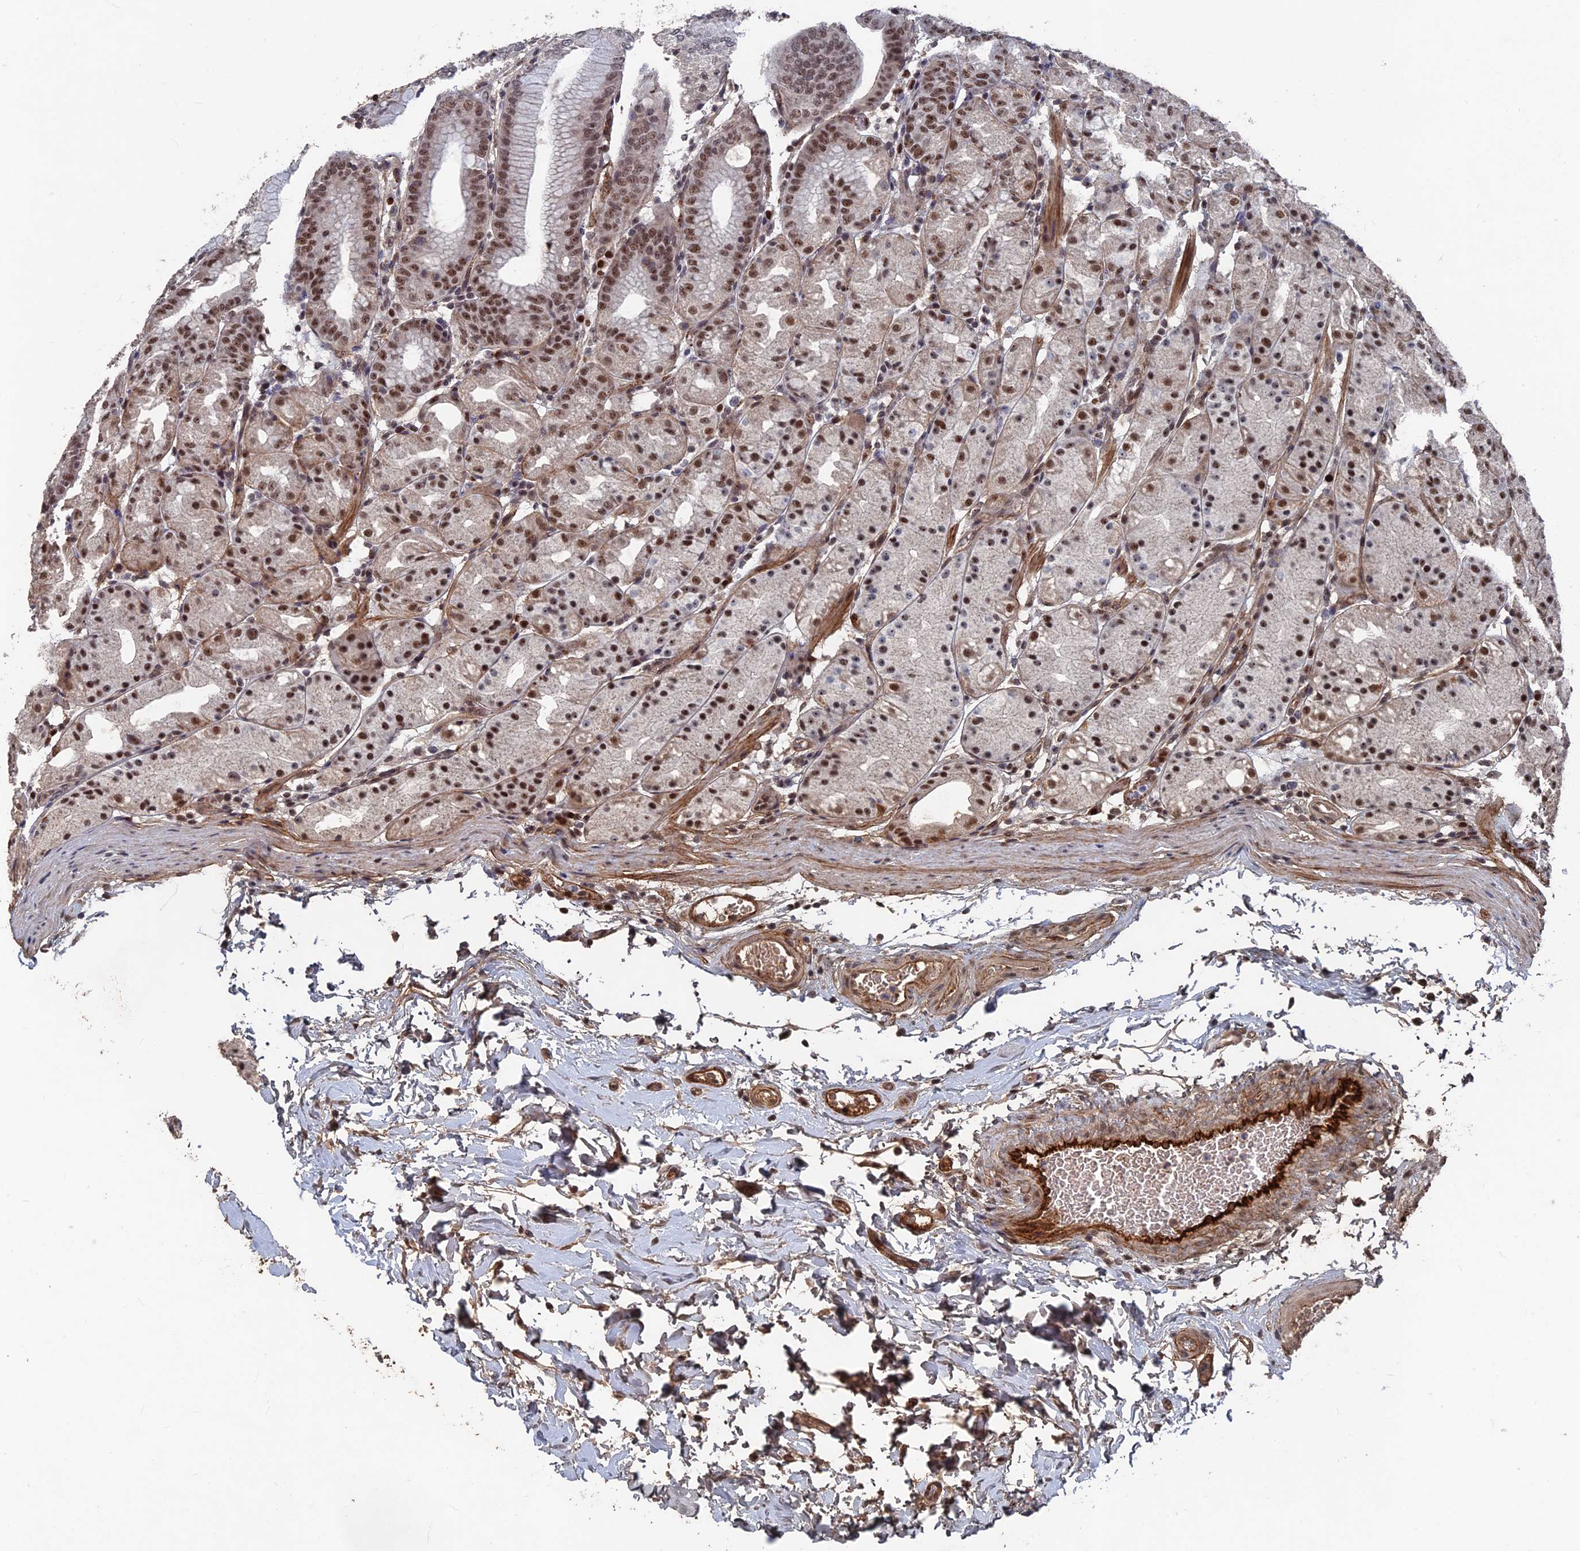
{"staining": {"intensity": "moderate", "quantity": ">75%", "location": "nuclear"}, "tissue": "stomach", "cell_type": "Glandular cells", "image_type": "normal", "snomed": [{"axis": "morphology", "description": "Normal tissue, NOS"}, {"axis": "topography", "description": "Stomach, upper"}], "caption": "IHC (DAB) staining of unremarkable human stomach shows moderate nuclear protein staining in approximately >75% of glandular cells. Nuclei are stained in blue.", "gene": "SH3D21", "patient": {"sex": "male", "age": 48}}